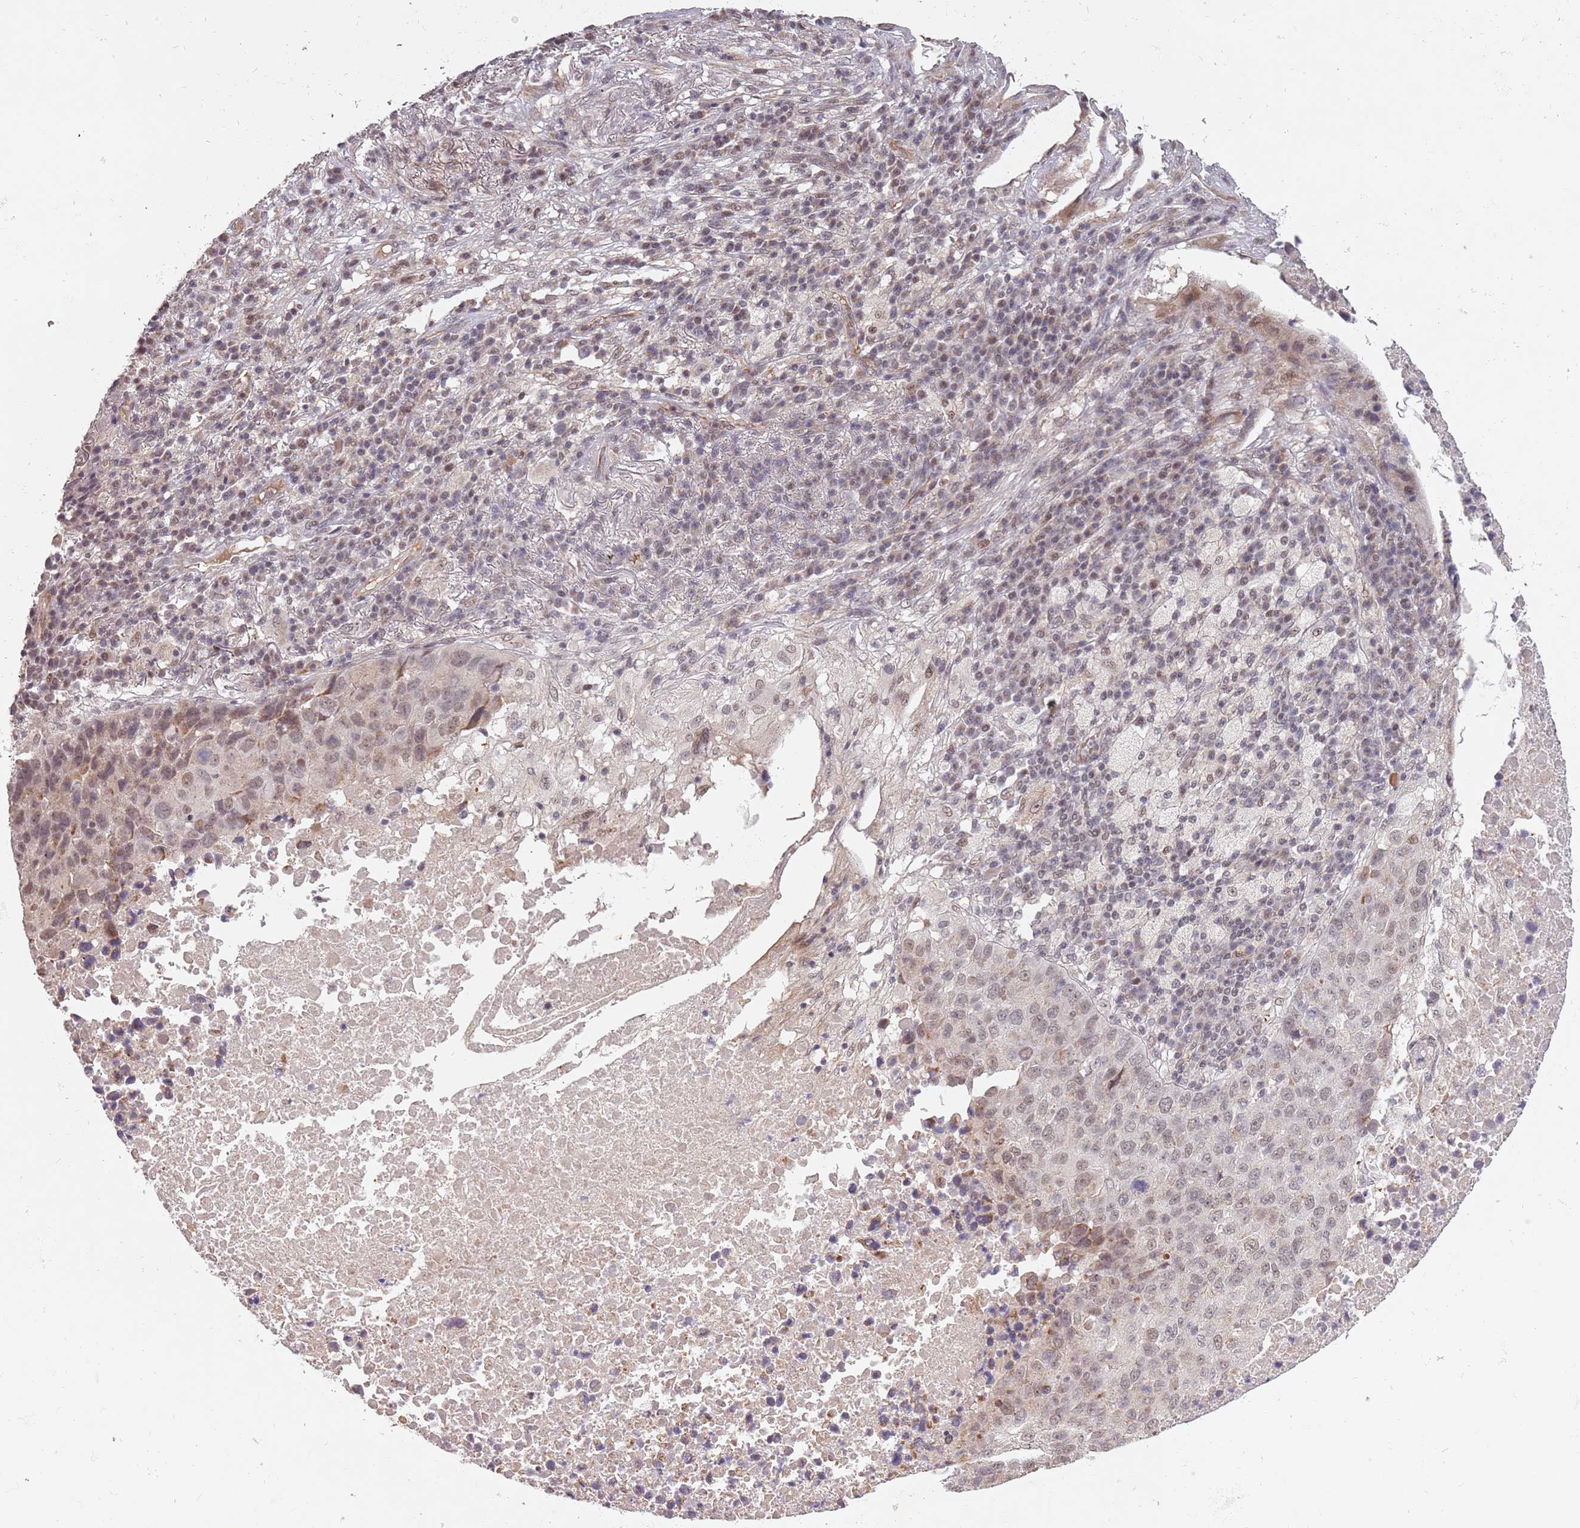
{"staining": {"intensity": "weak", "quantity": "25%-75%", "location": "cytoplasmic/membranous,nuclear"}, "tissue": "lung cancer", "cell_type": "Tumor cells", "image_type": "cancer", "snomed": [{"axis": "morphology", "description": "Squamous cell carcinoma, NOS"}, {"axis": "topography", "description": "Lung"}], "caption": "Lung squamous cell carcinoma stained with DAB immunohistochemistry (IHC) demonstrates low levels of weak cytoplasmic/membranous and nuclear staining in approximately 25%-75% of tumor cells.", "gene": "SUDS3", "patient": {"sex": "male", "age": 73}}